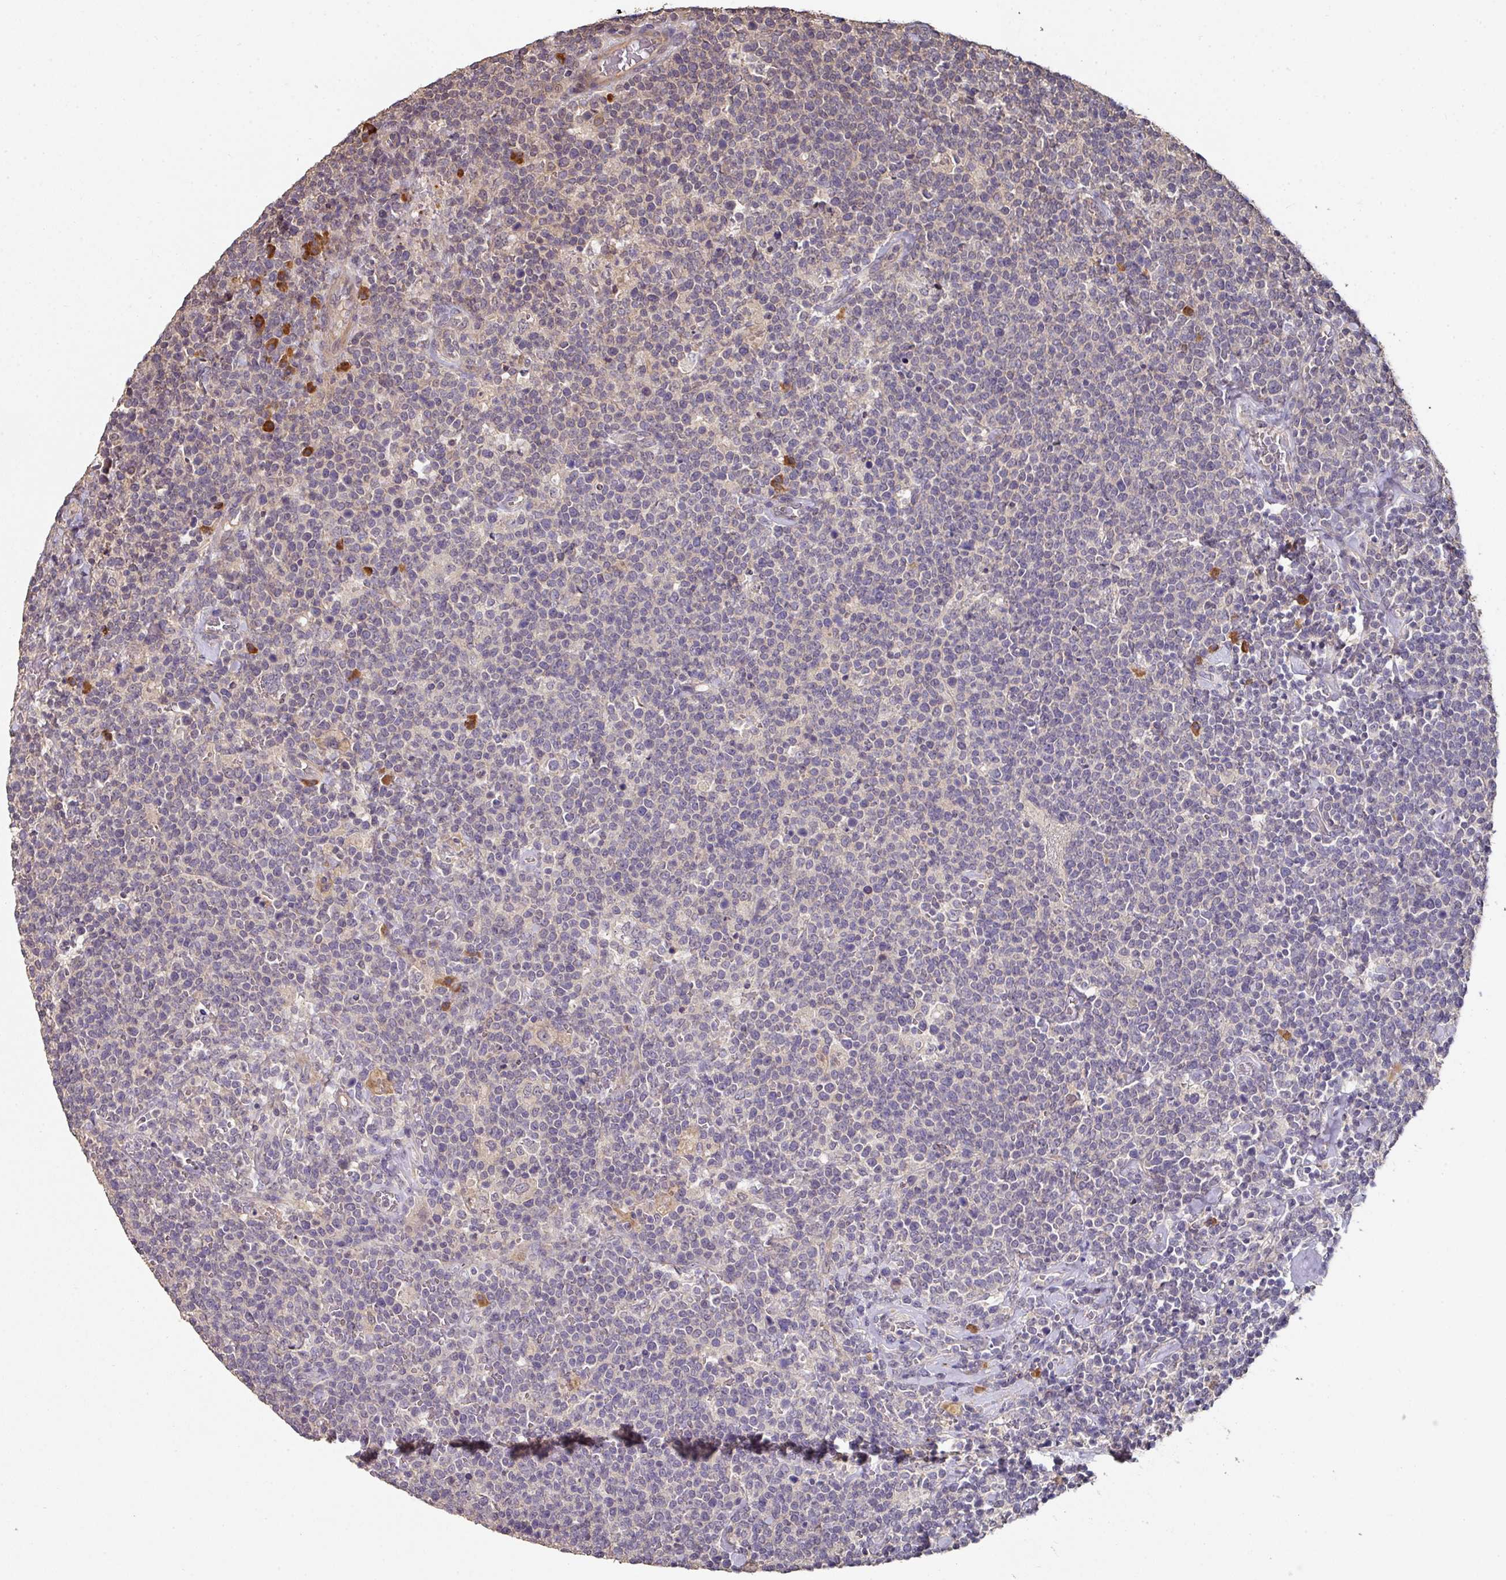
{"staining": {"intensity": "negative", "quantity": "none", "location": "none"}, "tissue": "lymphoma", "cell_type": "Tumor cells", "image_type": "cancer", "snomed": [{"axis": "morphology", "description": "Malignant lymphoma, non-Hodgkin's type, High grade"}, {"axis": "topography", "description": "Lymph node"}], "caption": "Protein analysis of lymphoma exhibits no significant expression in tumor cells.", "gene": "ACVR2B", "patient": {"sex": "male", "age": 61}}